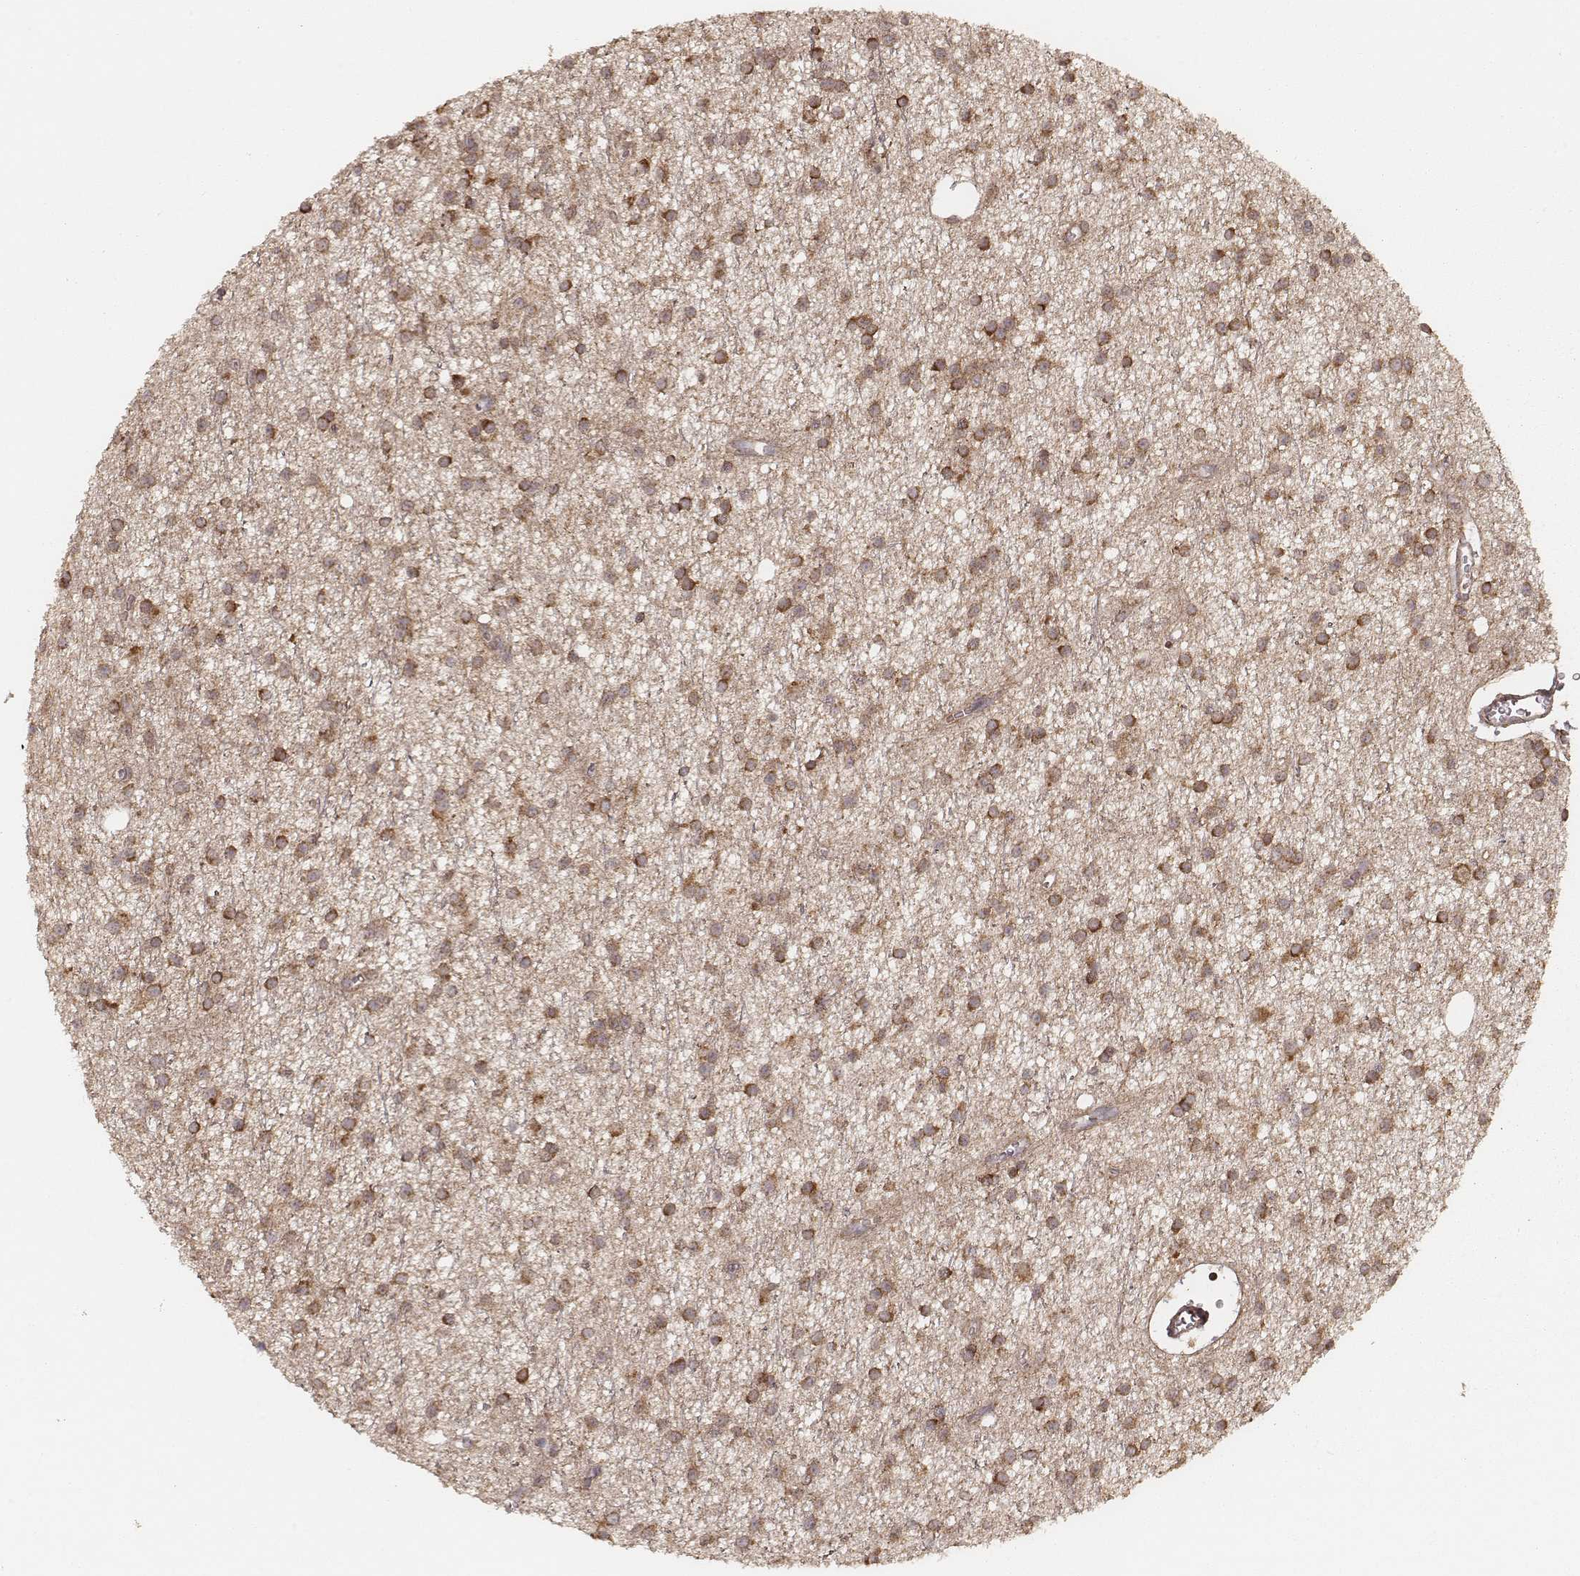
{"staining": {"intensity": "moderate", "quantity": ">75%", "location": "cytoplasmic/membranous"}, "tissue": "glioma", "cell_type": "Tumor cells", "image_type": "cancer", "snomed": [{"axis": "morphology", "description": "Glioma, malignant, Low grade"}, {"axis": "topography", "description": "Brain"}], "caption": "This micrograph demonstrates glioma stained with IHC to label a protein in brown. The cytoplasmic/membranous of tumor cells show moderate positivity for the protein. Nuclei are counter-stained blue.", "gene": "CARS1", "patient": {"sex": "male", "age": 27}}